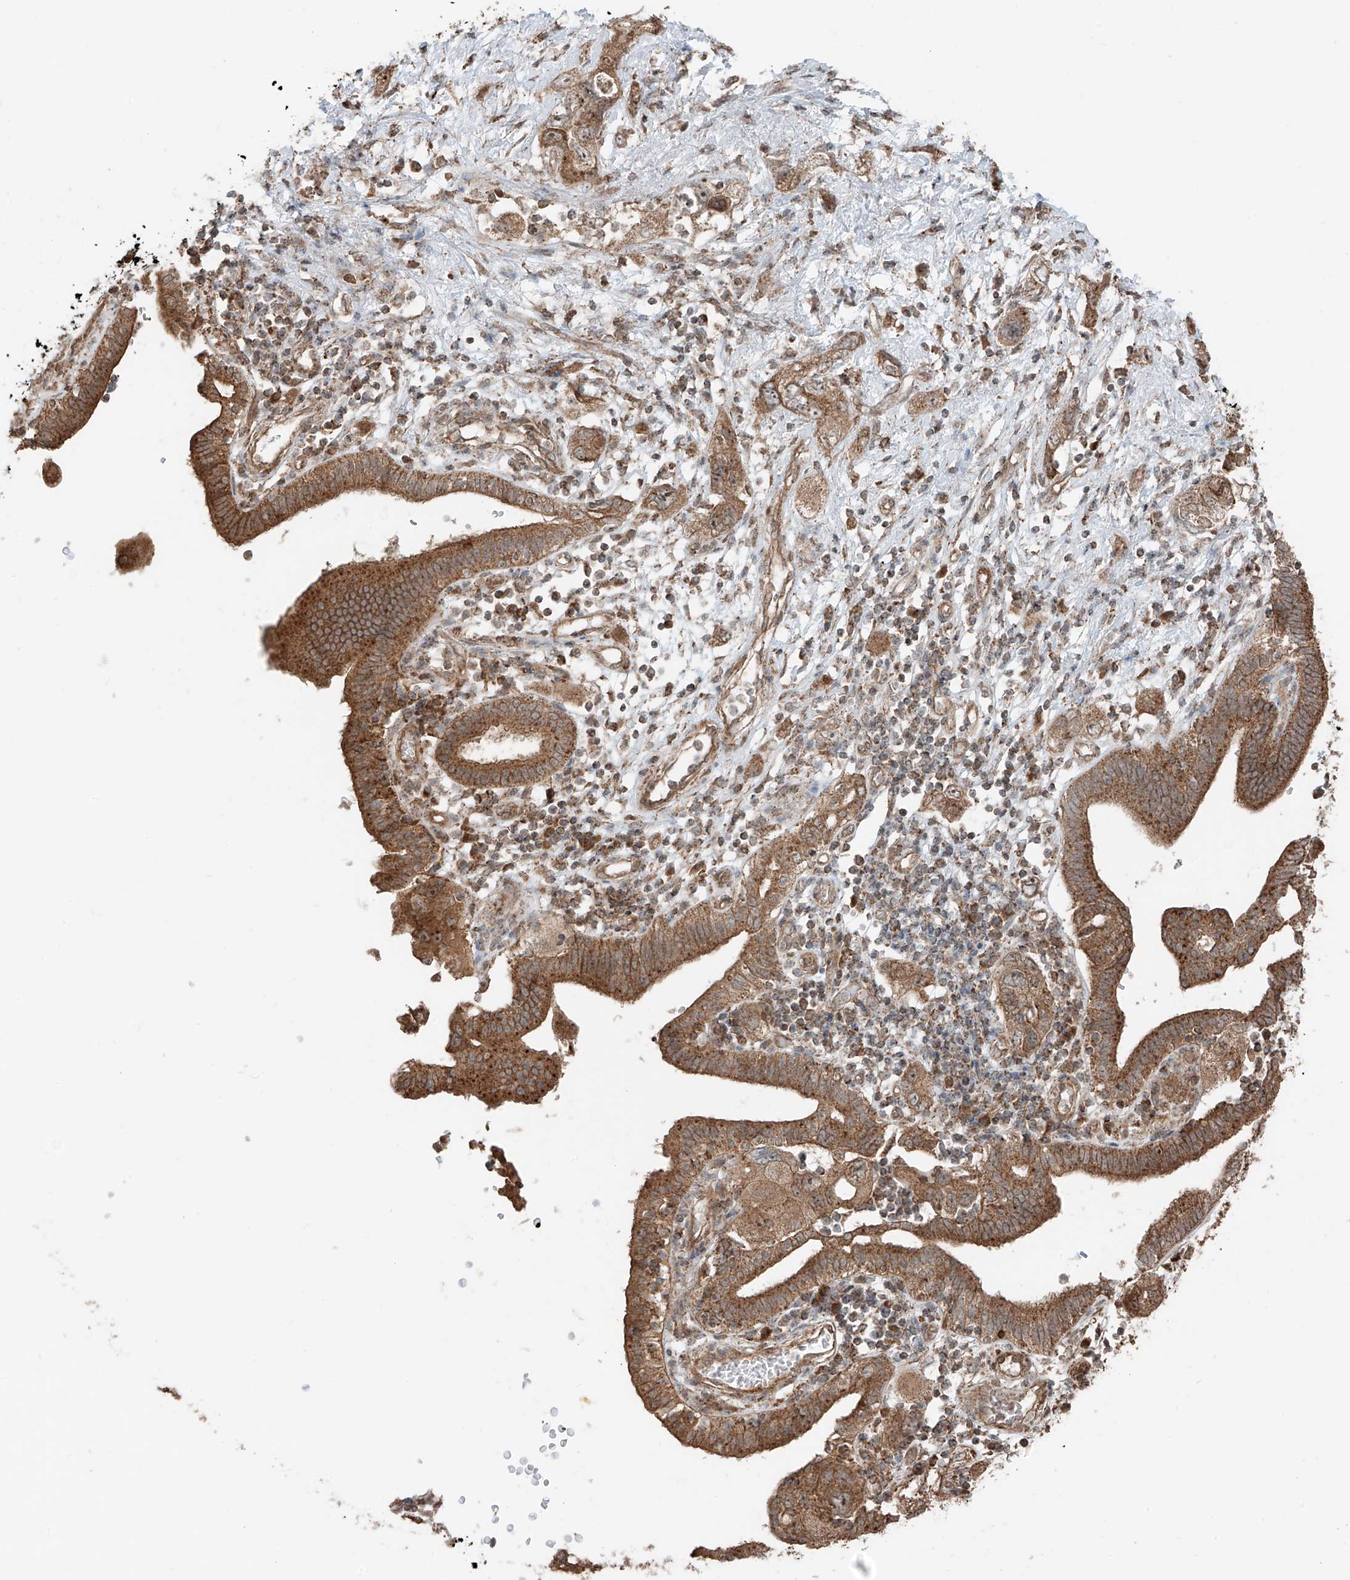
{"staining": {"intensity": "strong", "quantity": ">75%", "location": "cytoplasmic/membranous"}, "tissue": "pancreatic cancer", "cell_type": "Tumor cells", "image_type": "cancer", "snomed": [{"axis": "morphology", "description": "Adenocarcinoma, NOS"}, {"axis": "topography", "description": "Pancreas"}], "caption": "Pancreatic adenocarcinoma was stained to show a protein in brown. There is high levels of strong cytoplasmic/membranous positivity in approximately >75% of tumor cells. (brown staining indicates protein expression, while blue staining denotes nuclei).", "gene": "CEP162", "patient": {"sex": "female", "age": 73}}